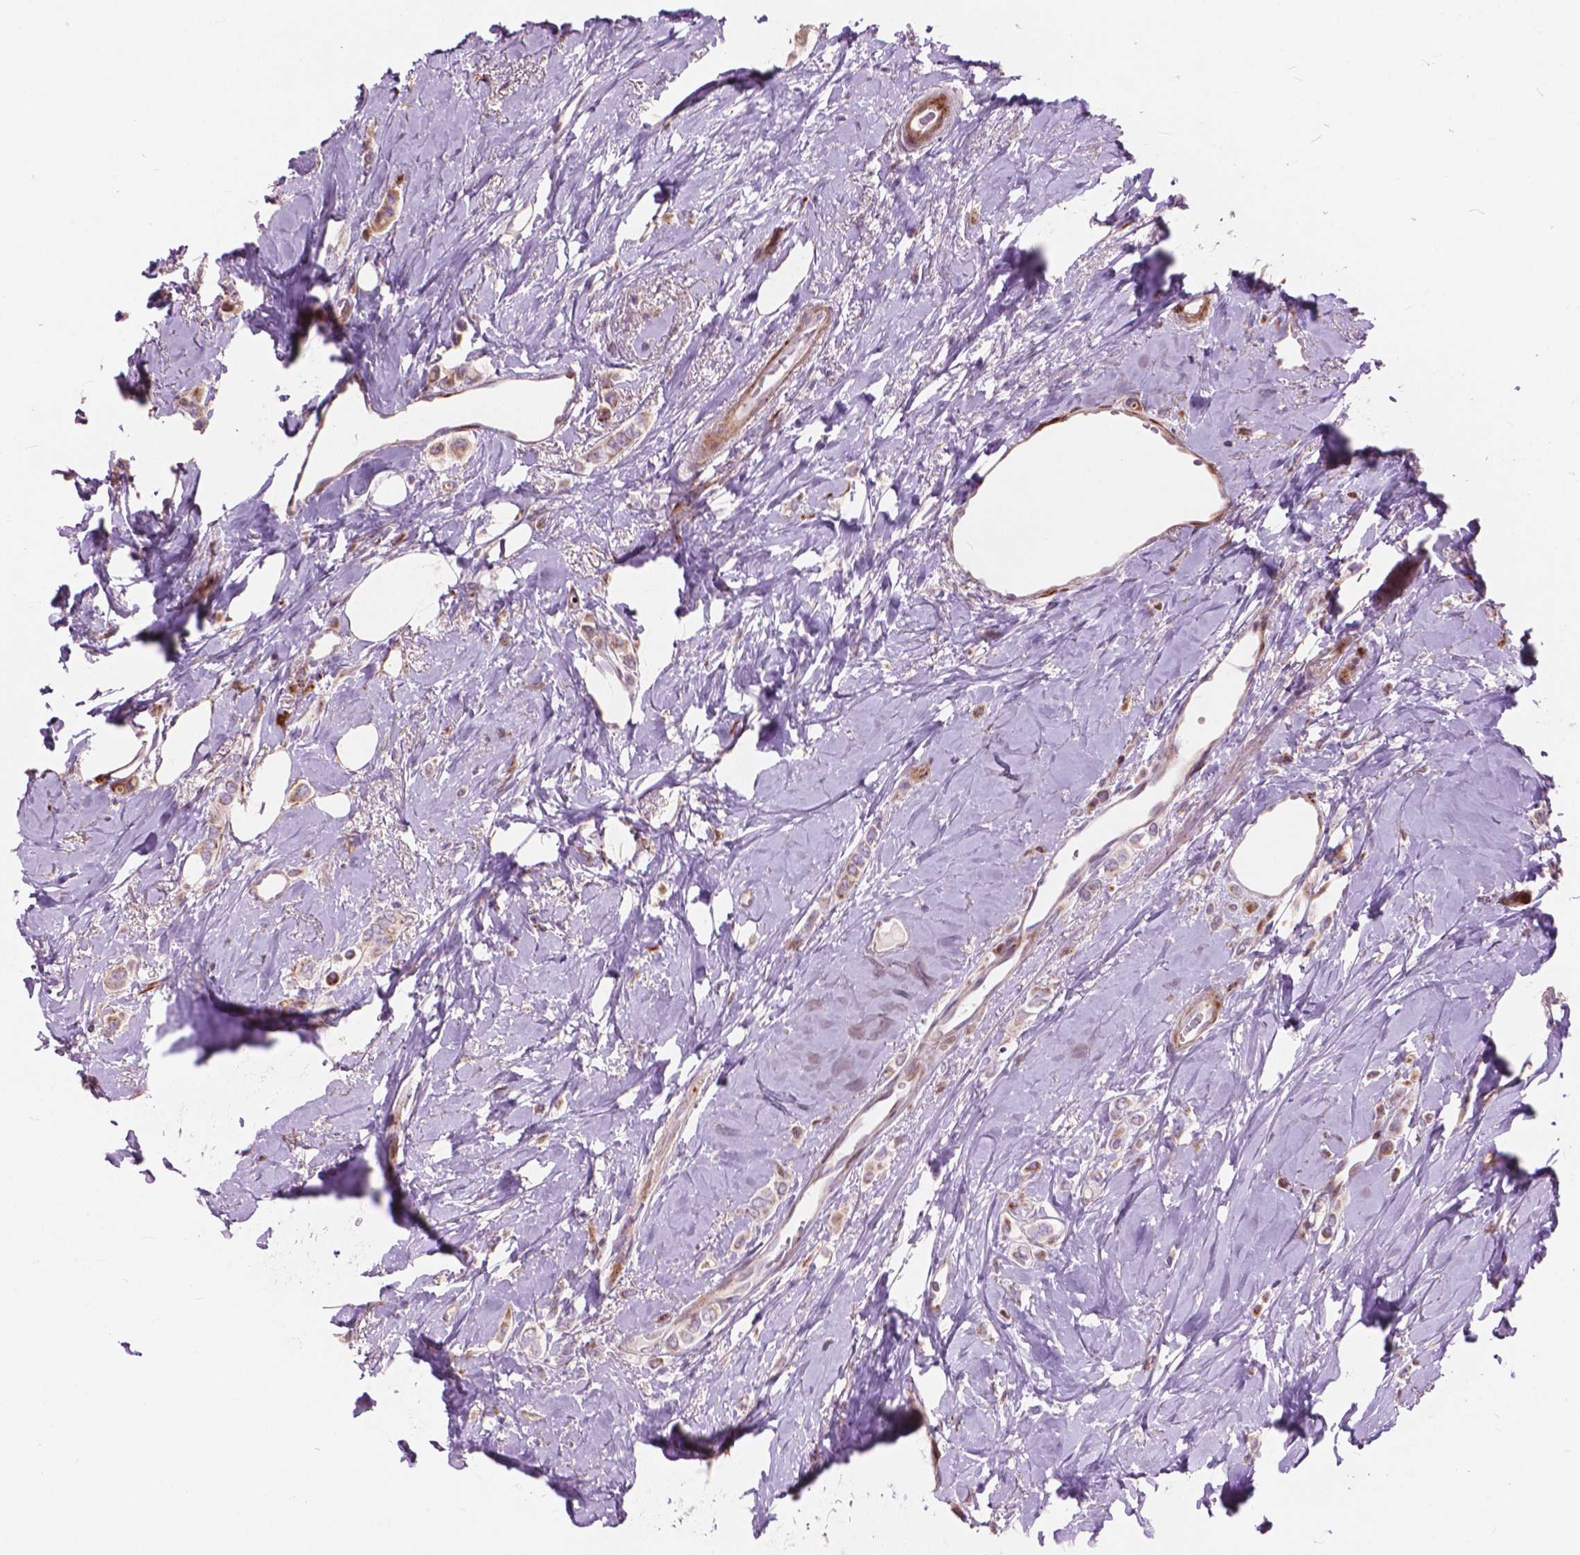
{"staining": {"intensity": "weak", "quantity": "25%-75%", "location": "cytoplasmic/membranous"}, "tissue": "breast cancer", "cell_type": "Tumor cells", "image_type": "cancer", "snomed": [{"axis": "morphology", "description": "Lobular carcinoma"}, {"axis": "topography", "description": "Breast"}], "caption": "IHC micrograph of neoplastic tissue: human breast cancer (lobular carcinoma) stained using immunohistochemistry (IHC) displays low levels of weak protein expression localized specifically in the cytoplasmic/membranous of tumor cells, appearing as a cytoplasmic/membranous brown color.", "gene": "MORN1", "patient": {"sex": "female", "age": 66}}